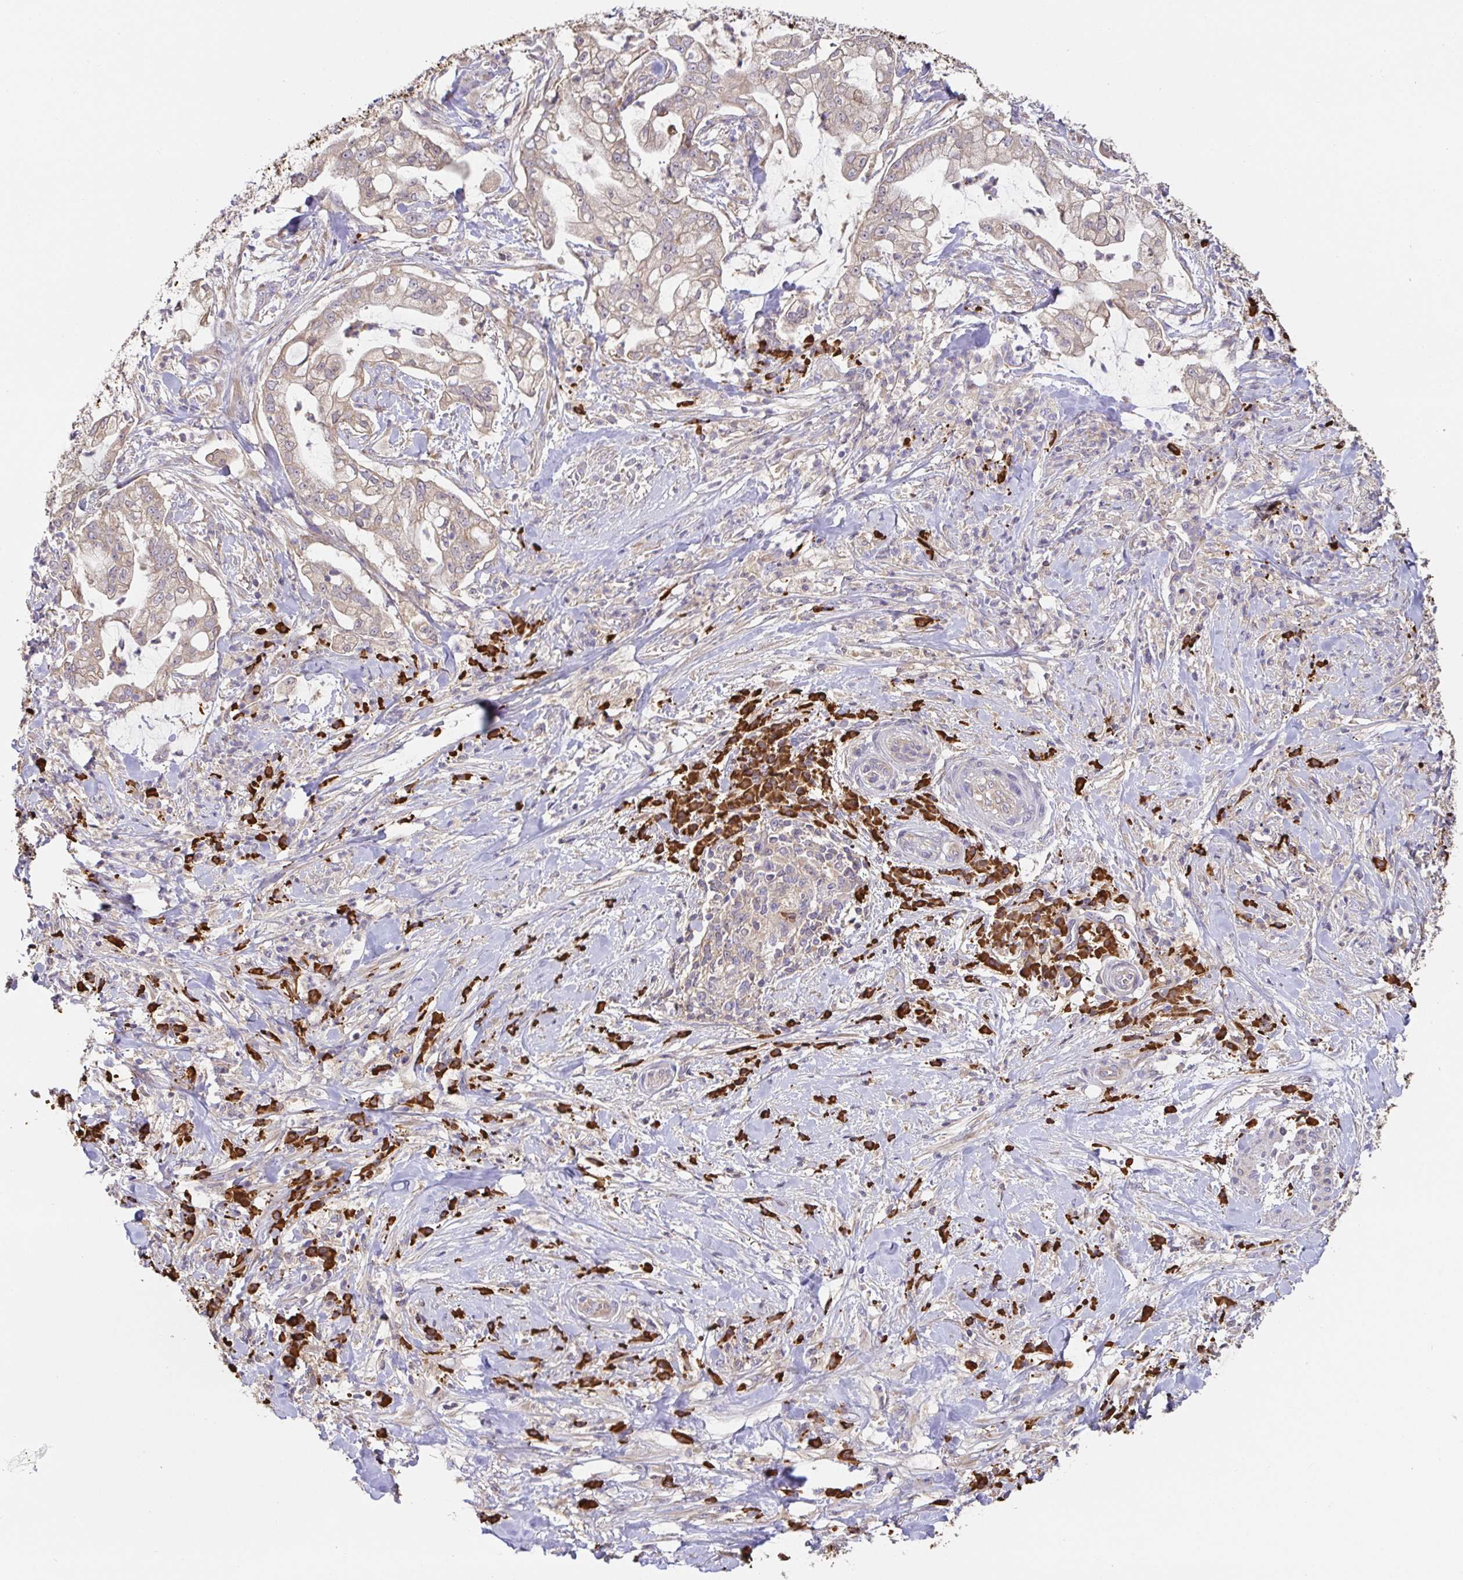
{"staining": {"intensity": "weak", "quantity": "<25%", "location": "cytoplasmic/membranous"}, "tissue": "pancreatic cancer", "cell_type": "Tumor cells", "image_type": "cancer", "snomed": [{"axis": "morphology", "description": "Adenocarcinoma, NOS"}, {"axis": "topography", "description": "Pancreas"}], "caption": "A high-resolution histopathology image shows immunohistochemistry staining of pancreatic cancer (adenocarcinoma), which demonstrates no significant positivity in tumor cells.", "gene": "HAGH", "patient": {"sex": "female", "age": 69}}